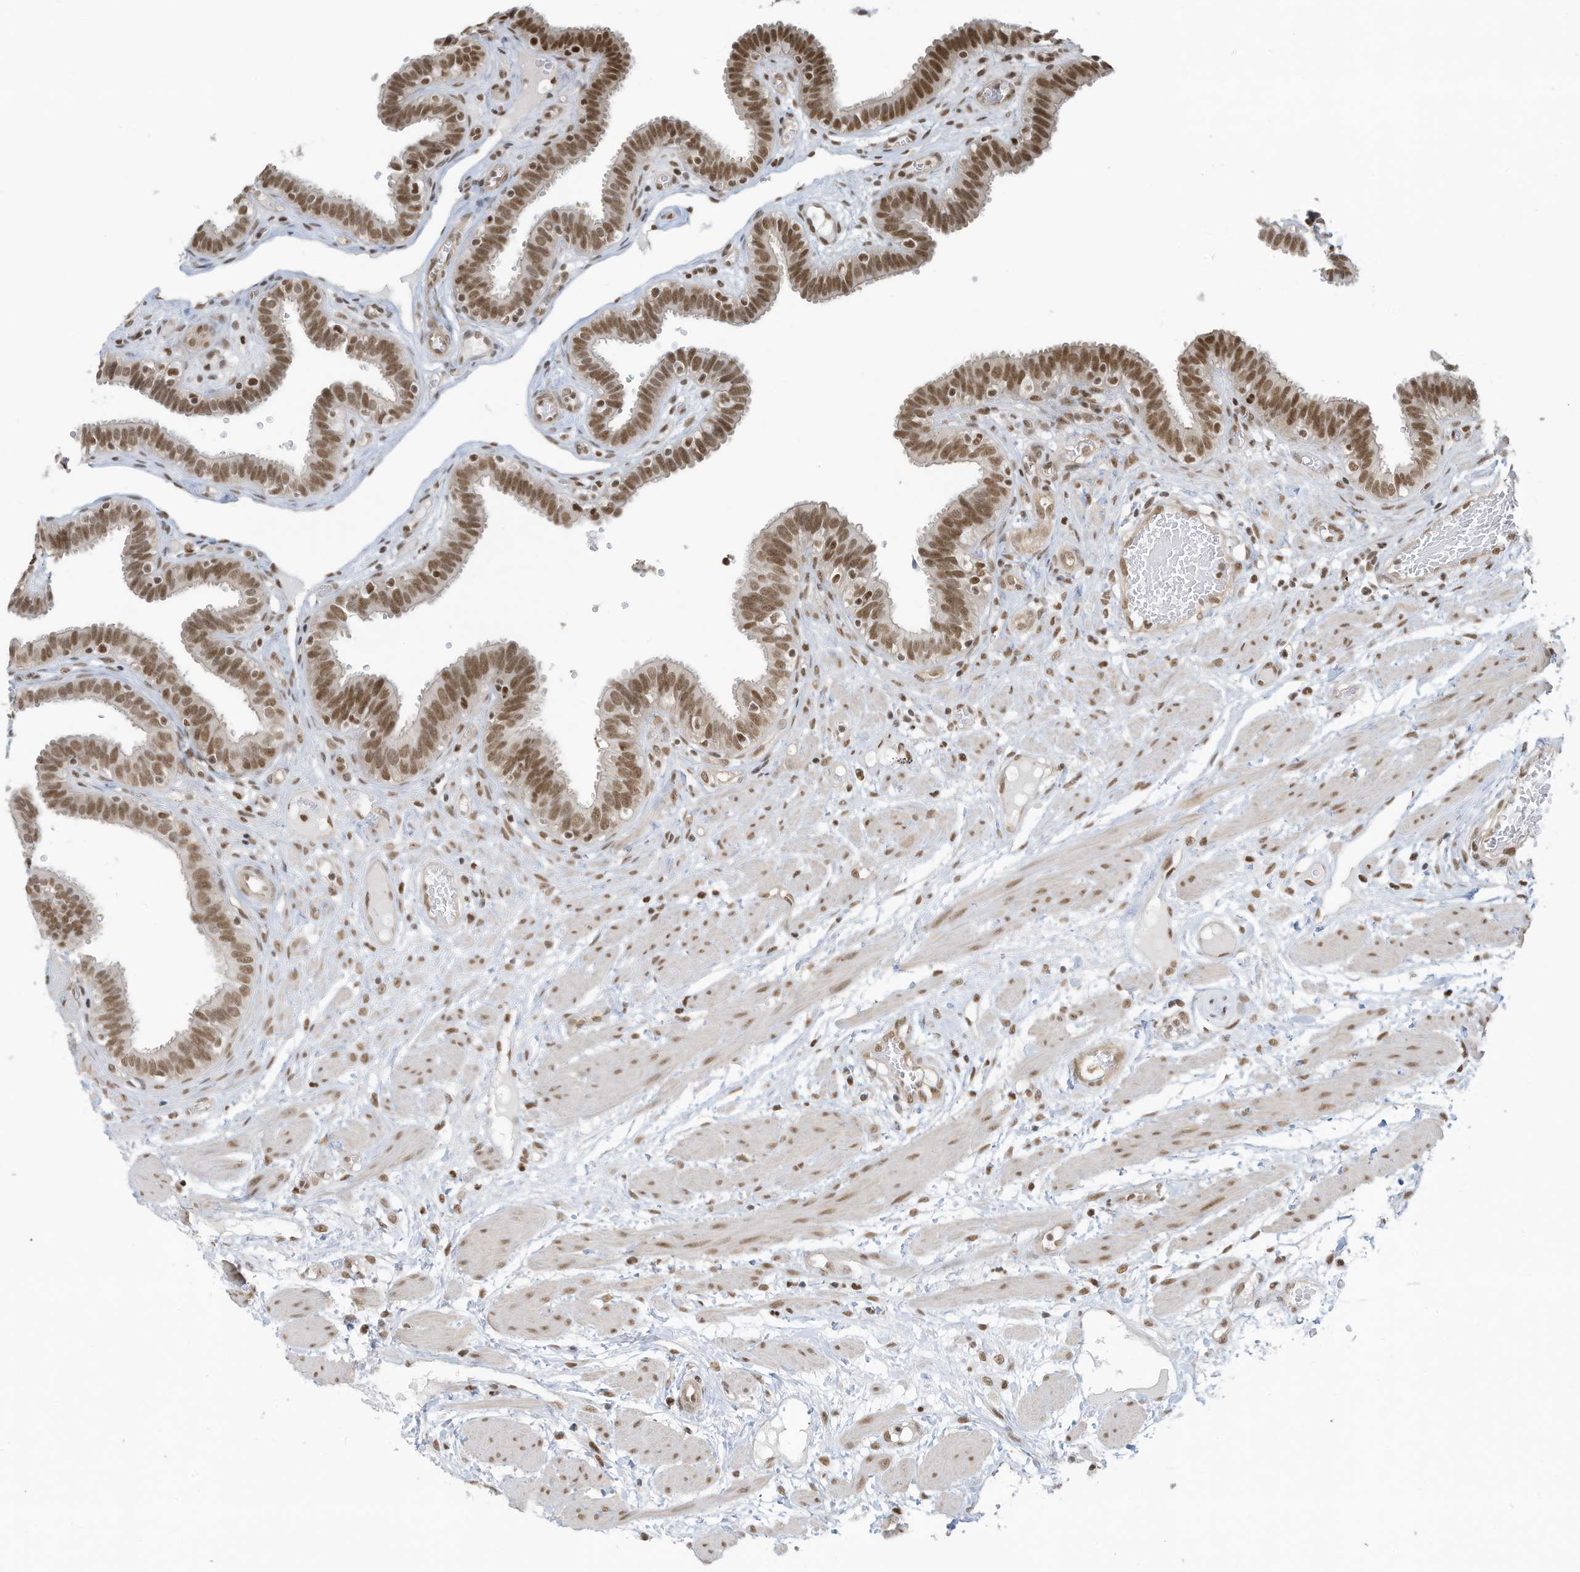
{"staining": {"intensity": "moderate", "quantity": ">75%", "location": "nuclear"}, "tissue": "fallopian tube", "cell_type": "Glandular cells", "image_type": "normal", "snomed": [{"axis": "morphology", "description": "Normal tissue, NOS"}, {"axis": "topography", "description": "Fallopian tube"}, {"axis": "topography", "description": "Placenta"}], "caption": "Immunohistochemical staining of unremarkable human fallopian tube exhibits >75% levels of moderate nuclear protein staining in approximately >75% of glandular cells.", "gene": "DBR1", "patient": {"sex": "female", "age": 32}}